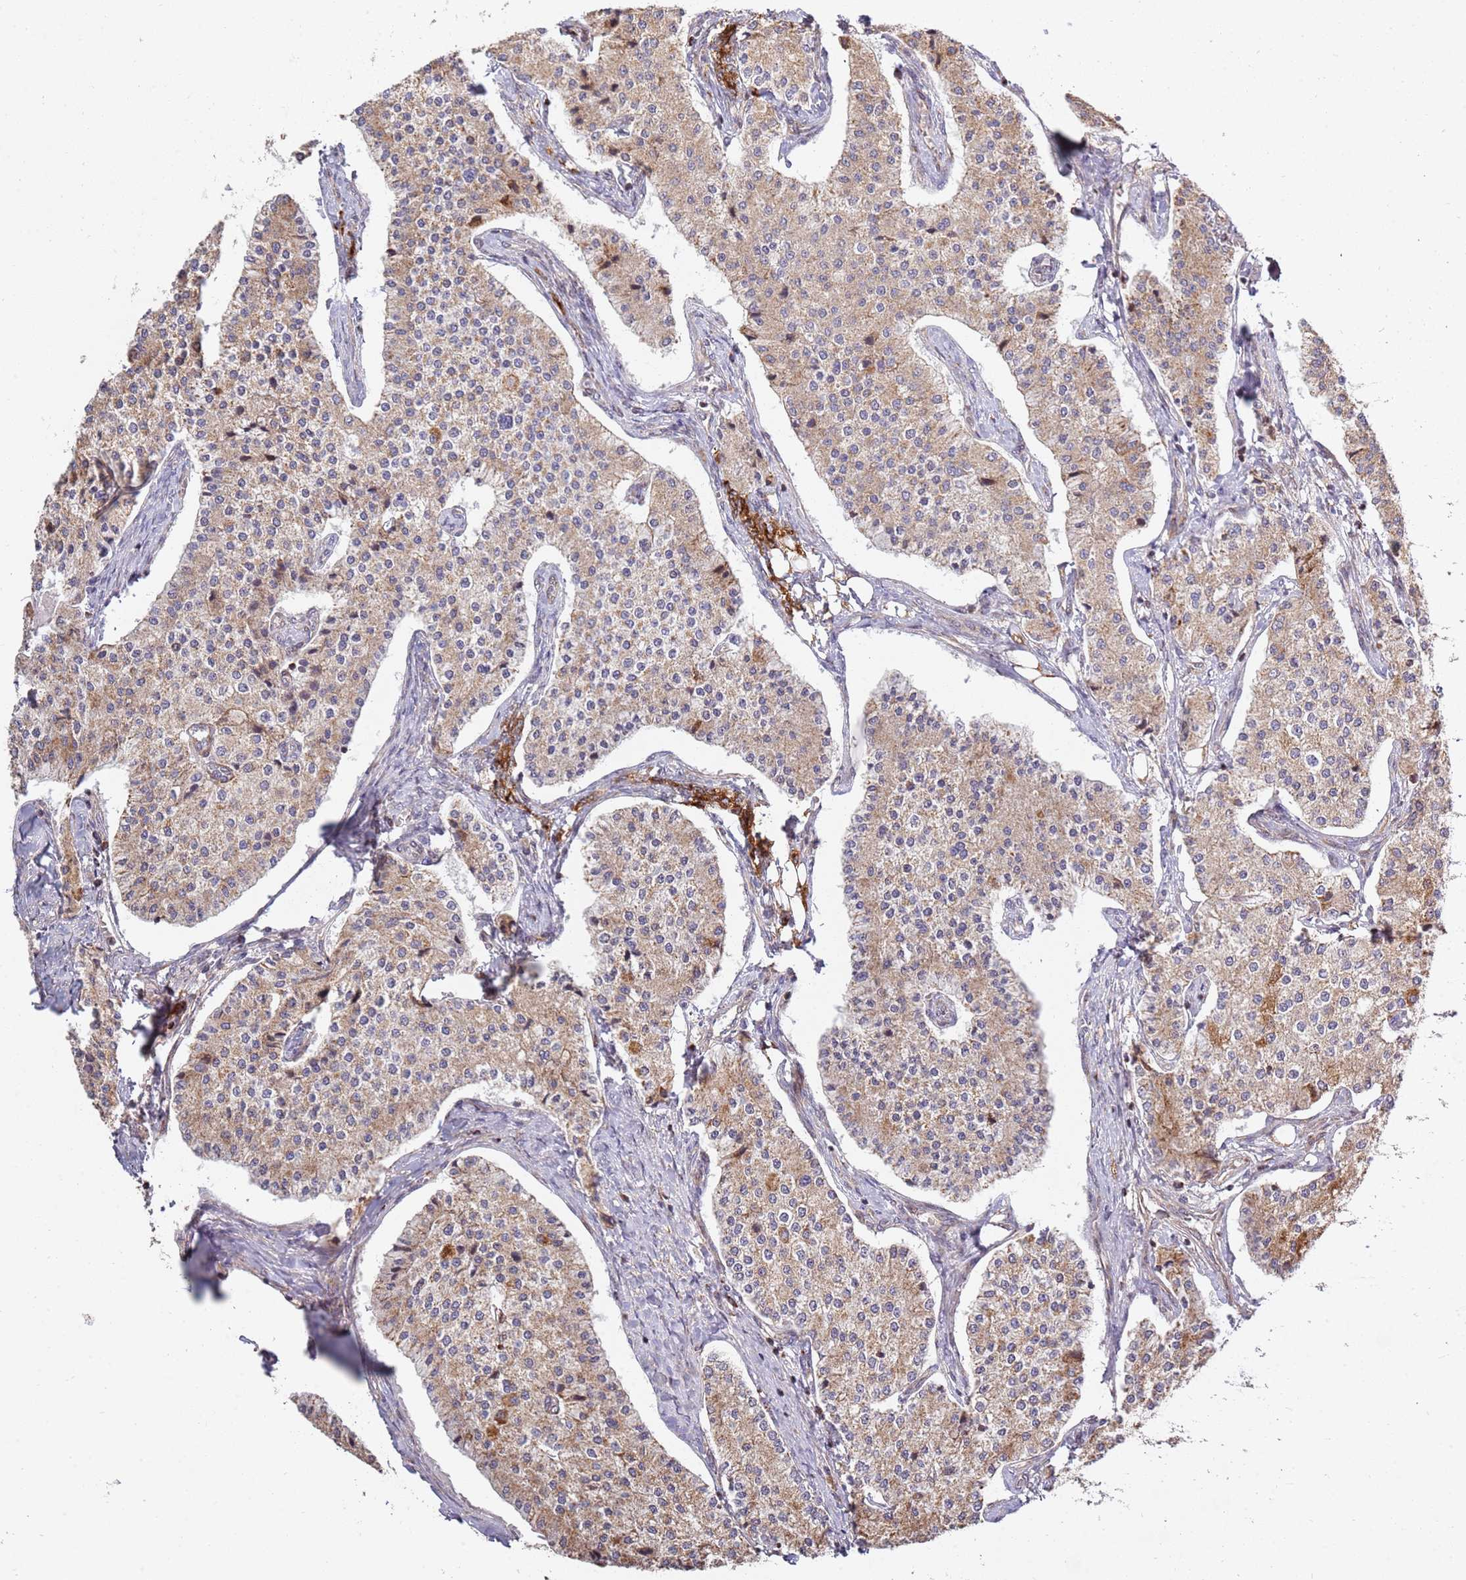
{"staining": {"intensity": "weak", "quantity": ">75%", "location": "cytoplasmic/membranous"}, "tissue": "carcinoid", "cell_type": "Tumor cells", "image_type": "cancer", "snomed": [{"axis": "morphology", "description": "Carcinoid, malignant, NOS"}, {"axis": "topography", "description": "Colon"}], "caption": "This histopathology image exhibits immunohistochemistry (IHC) staining of human carcinoid (malignant), with low weak cytoplasmic/membranous expression in about >75% of tumor cells.", "gene": "KIF25", "patient": {"sex": "female", "age": 52}}